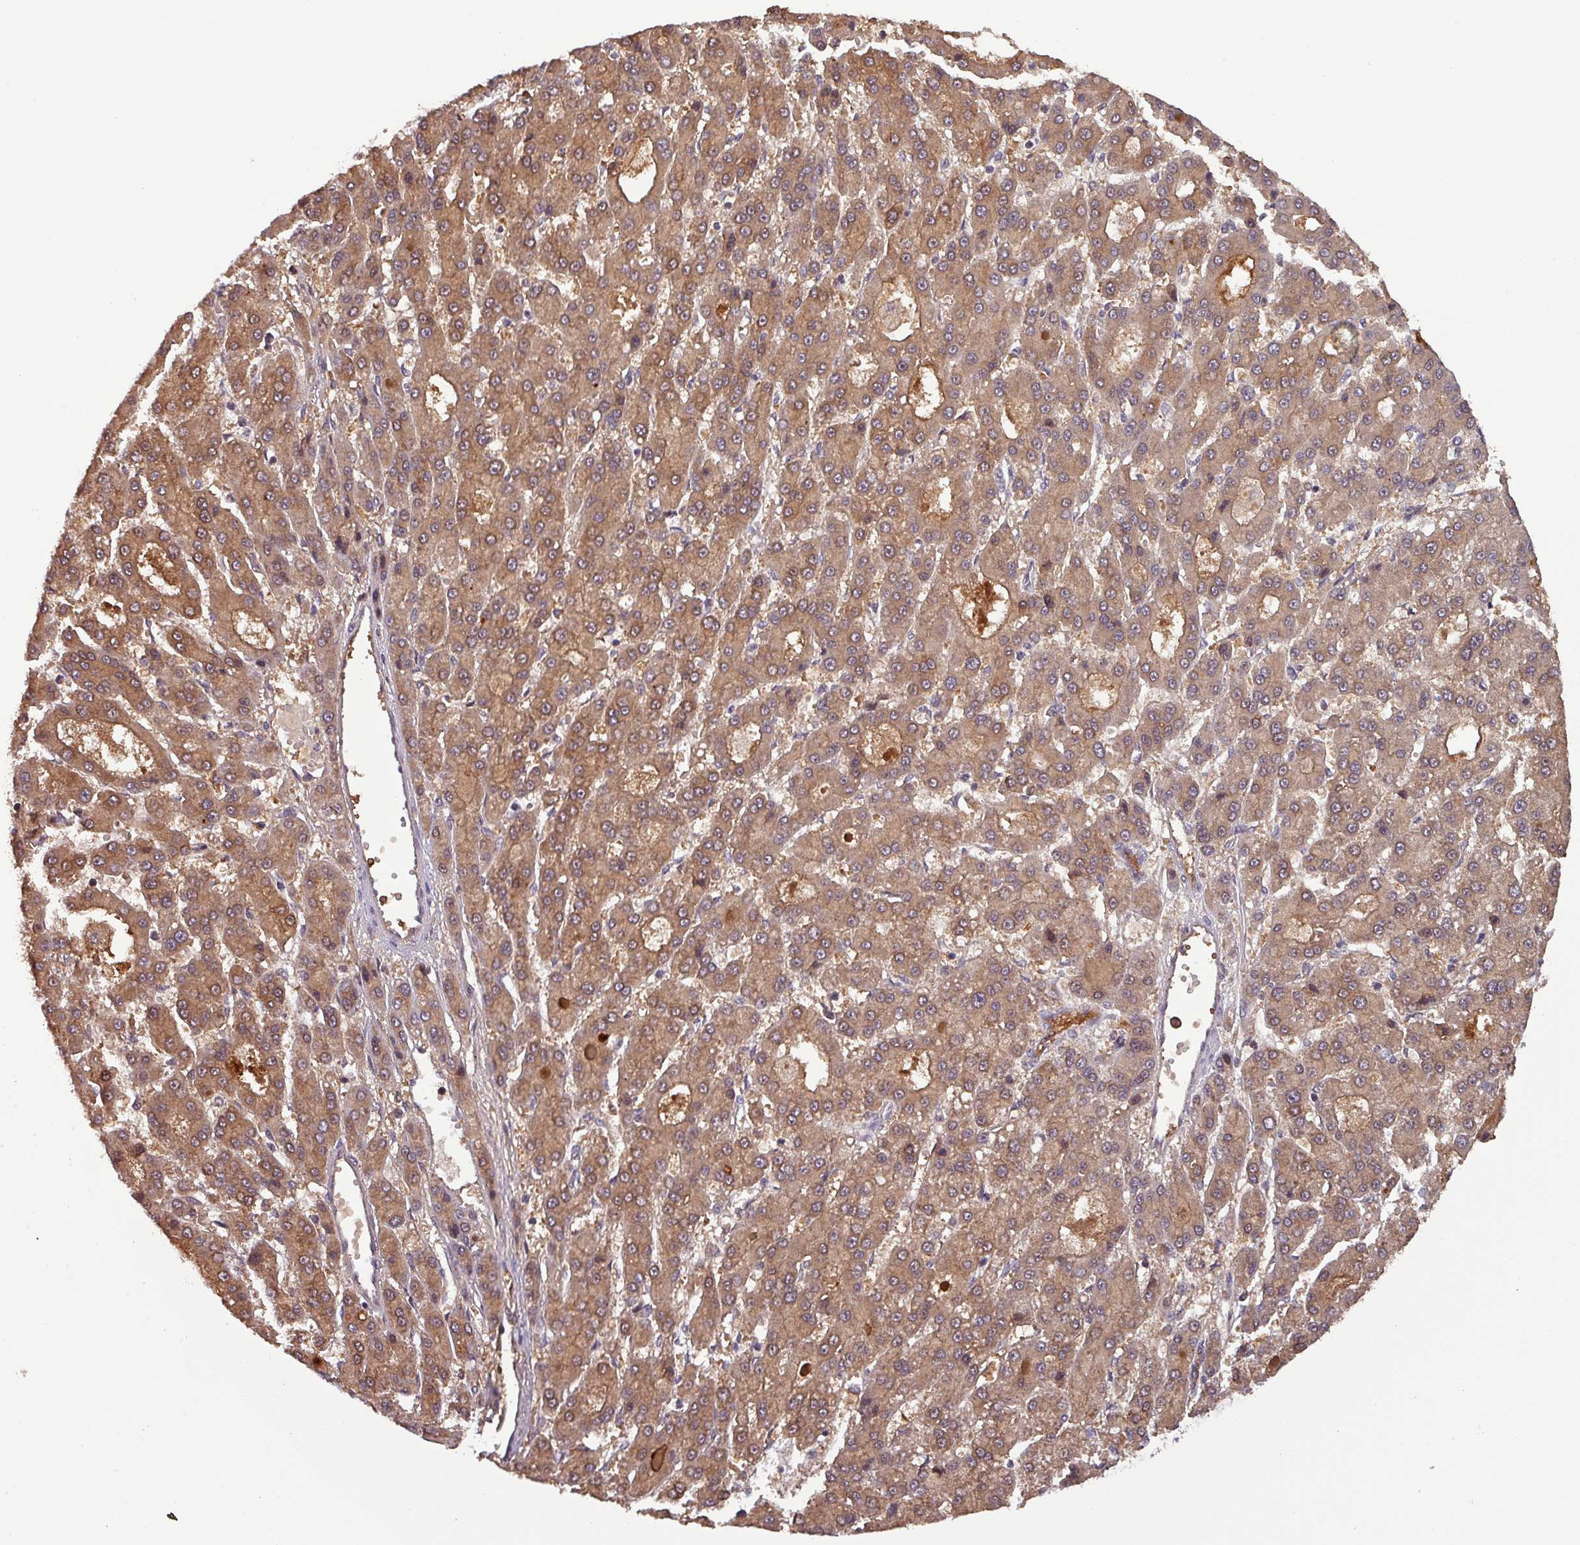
{"staining": {"intensity": "moderate", "quantity": ">75%", "location": "cytoplasmic/membranous,nuclear"}, "tissue": "liver cancer", "cell_type": "Tumor cells", "image_type": "cancer", "snomed": [{"axis": "morphology", "description": "Carcinoma, Hepatocellular, NOS"}, {"axis": "topography", "description": "Liver"}], "caption": "Liver cancer (hepatocellular carcinoma) stained for a protein (brown) reveals moderate cytoplasmic/membranous and nuclear positive expression in approximately >75% of tumor cells.", "gene": "NOB1", "patient": {"sex": "male", "age": 70}}